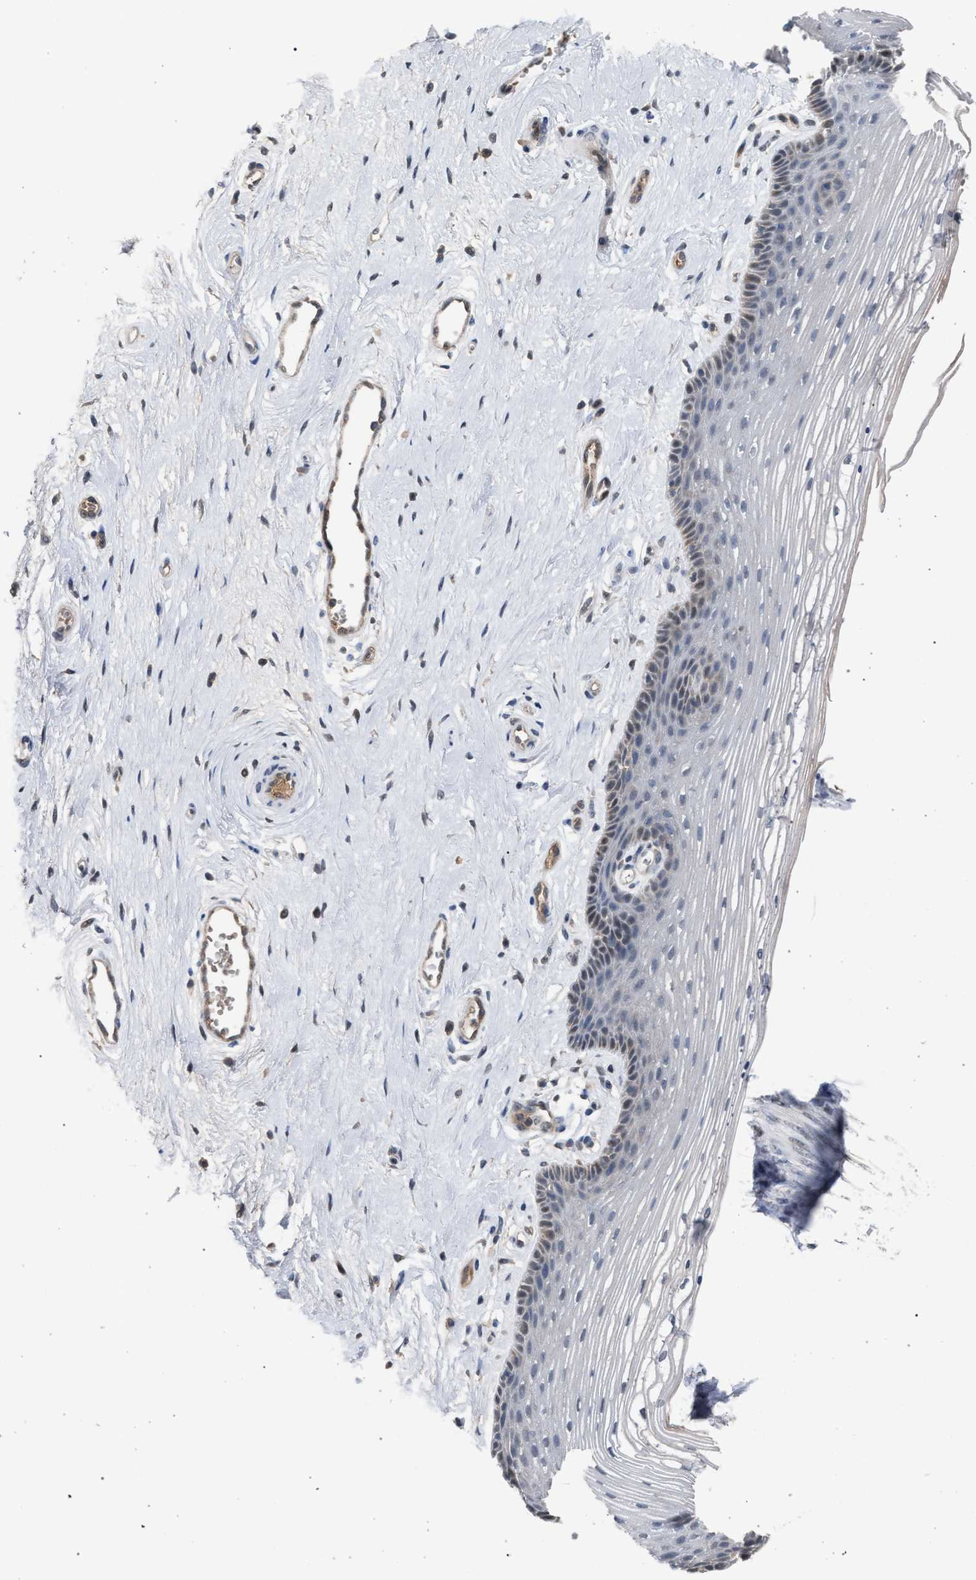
{"staining": {"intensity": "moderate", "quantity": "<25%", "location": "cytoplasmic/membranous"}, "tissue": "vagina", "cell_type": "Squamous epithelial cells", "image_type": "normal", "snomed": [{"axis": "morphology", "description": "Normal tissue, NOS"}, {"axis": "topography", "description": "Vagina"}], "caption": "Immunohistochemical staining of unremarkable human vagina demonstrates moderate cytoplasmic/membranous protein staining in approximately <25% of squamous epithelial cells.", "gene": "TECPR1", "patient": {"sex": "female", "age": 46}}